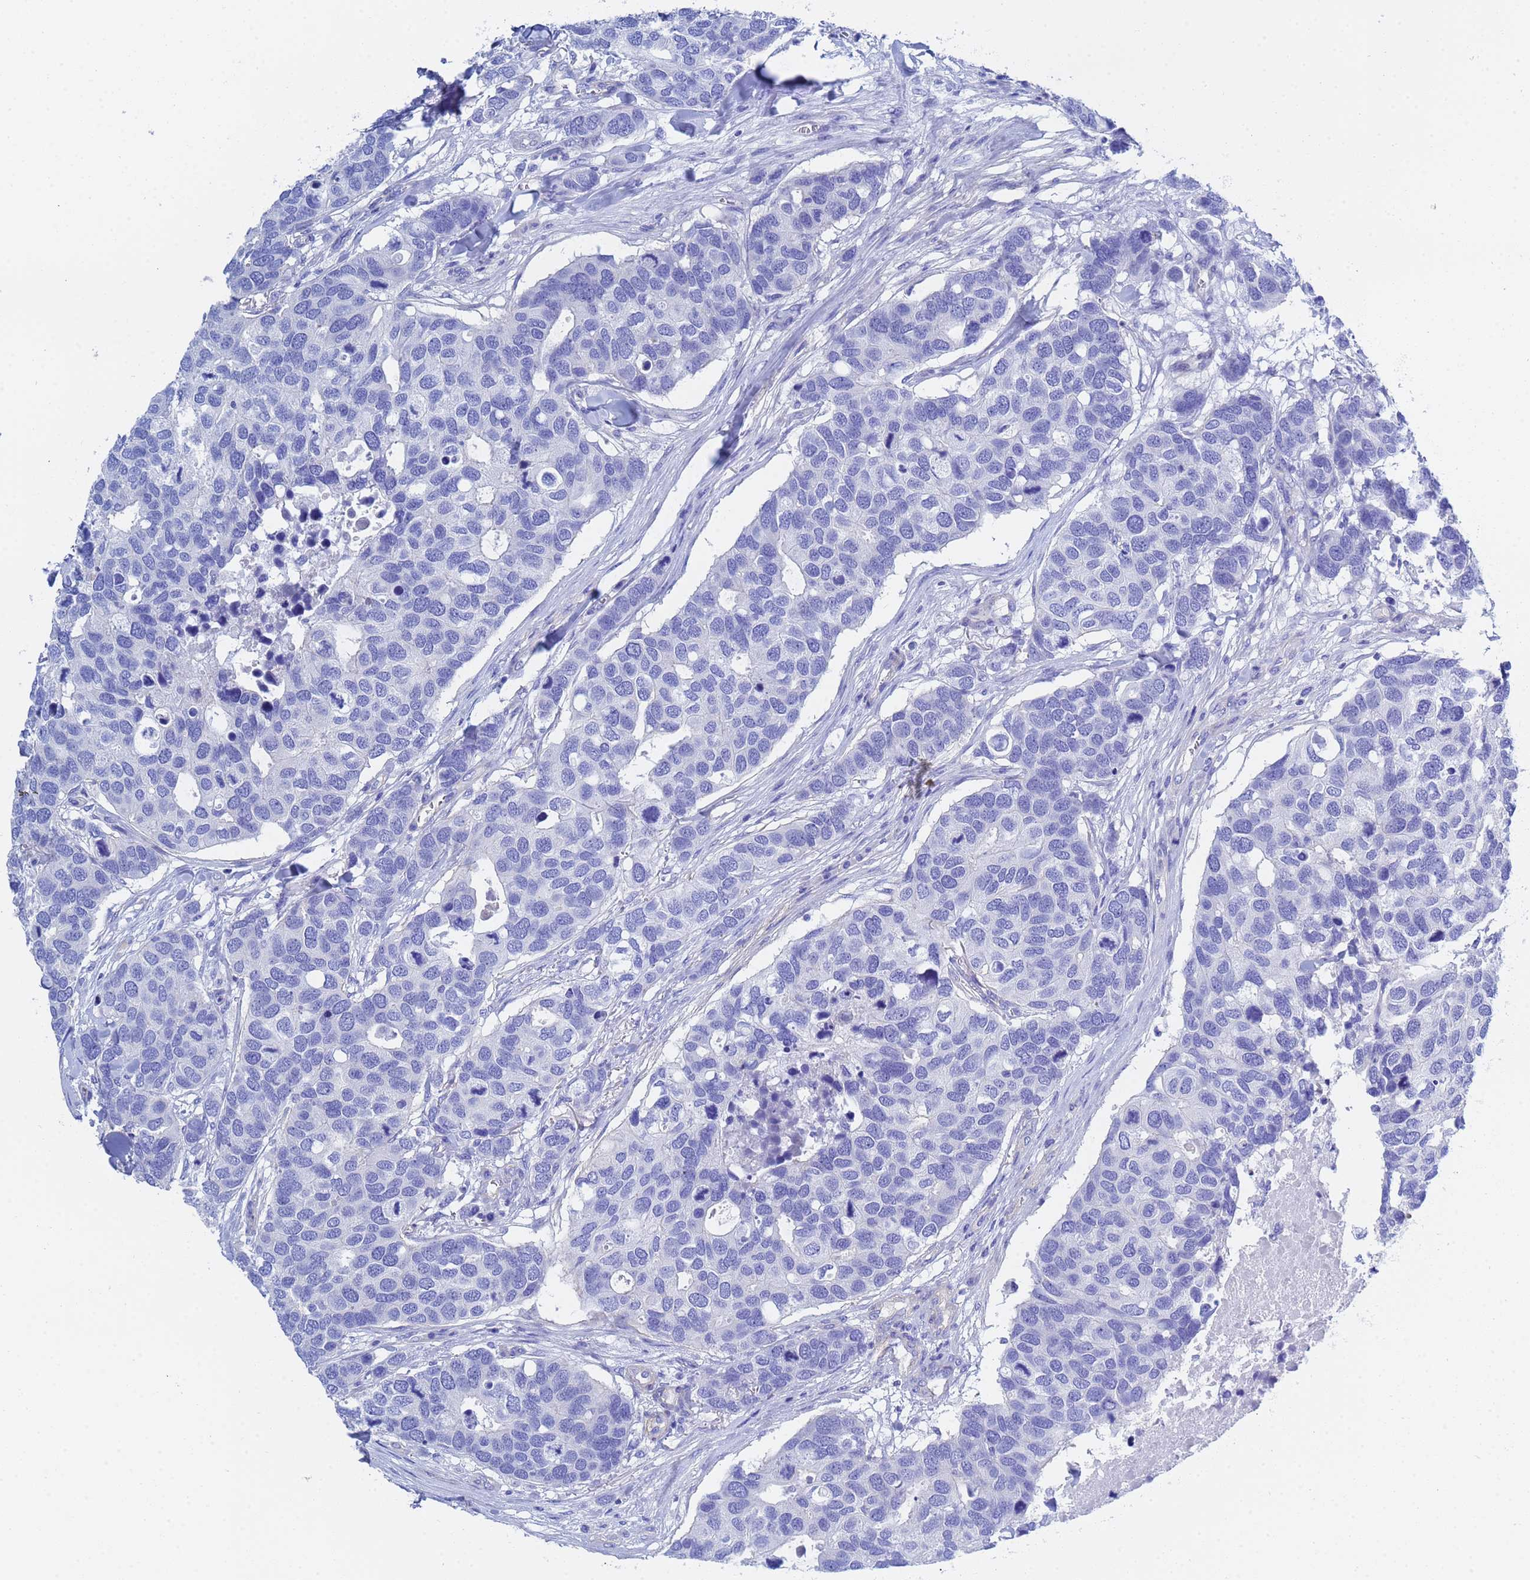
{"staining": {"intensity": "negative", "quantity": "none", "location": "none"}, "tissue": "breast cancer", "cell_type": "Tumor cells", "image_type": "cancer", "snomed": [{"axis": "morphology", "description": "Duct carcinoma"}, {"axis": "topography", "description": "Breast"}], "caption": "Tumor cells are negative for brown protein staining in breast cancer (intraductal carcinoma). Brightfield microscopy of immunohistochemistry stained with DAB (brown) and hematoxylin (blue), captured at high magnification.", "gene": "CST4", "patient": {"sex": "female", "age": 83}}